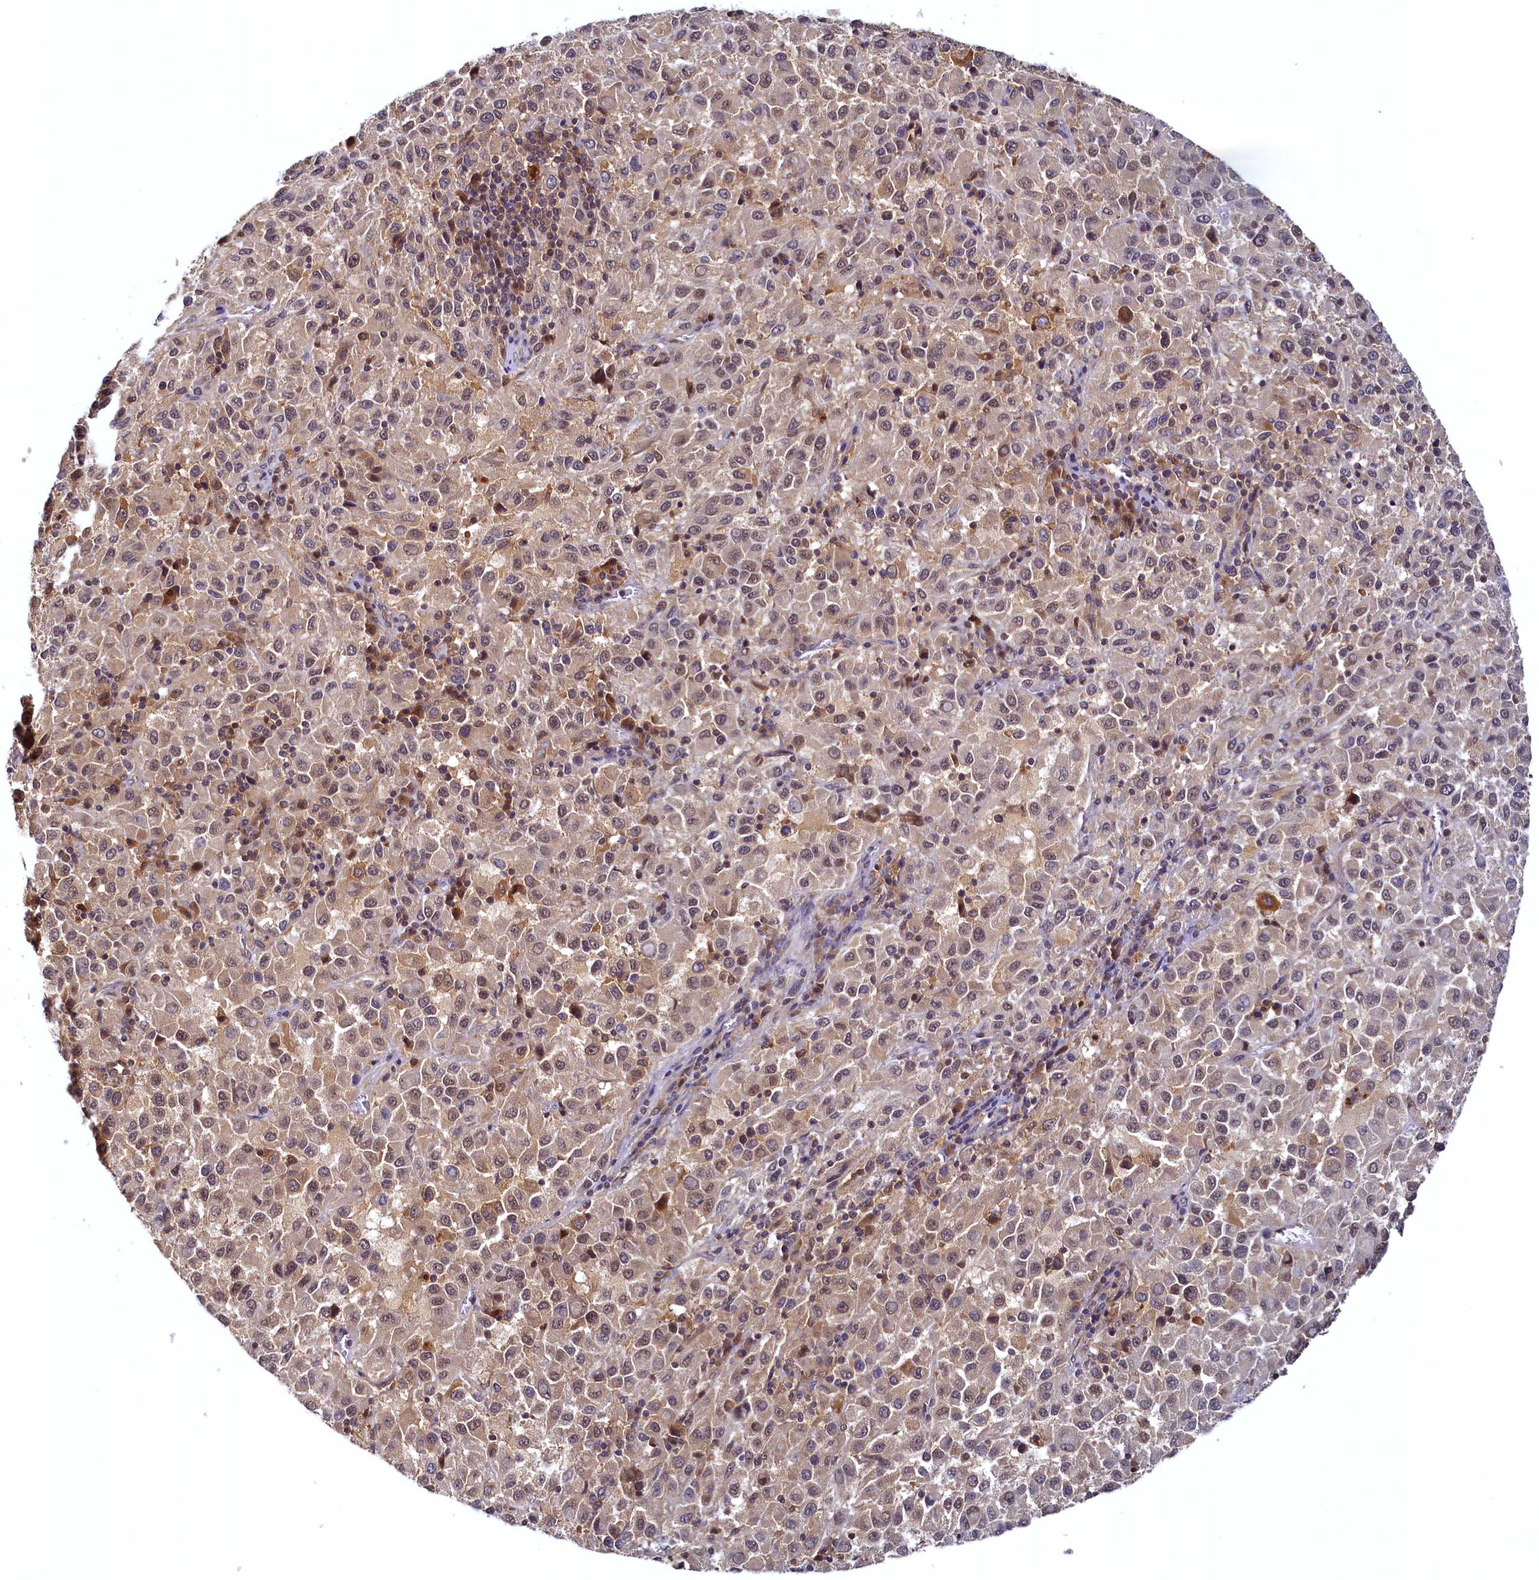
{"staining": {"intensity": "weak", "quantity": "25%-75%", "location": "cytoplasmic/membranous,nuclear"}, "tissue": "melanoma", "cell_type": "Tumor cells", "image_type": "cancer", "snomed": [{"axis": "morphology", "description": "Malignant melanoma, Metastatic site"}, {"axis": "topography", "description": "Lung"}], "caption": "Weak cytoplasmic/membranous and nuclear expression for a protein is identified in about 25%-75% of tumor cells of malignant melanoma (metastatic site) using IHC.", "gene": "PAAF1", "patient": {"sex": "male", "age": 64}}